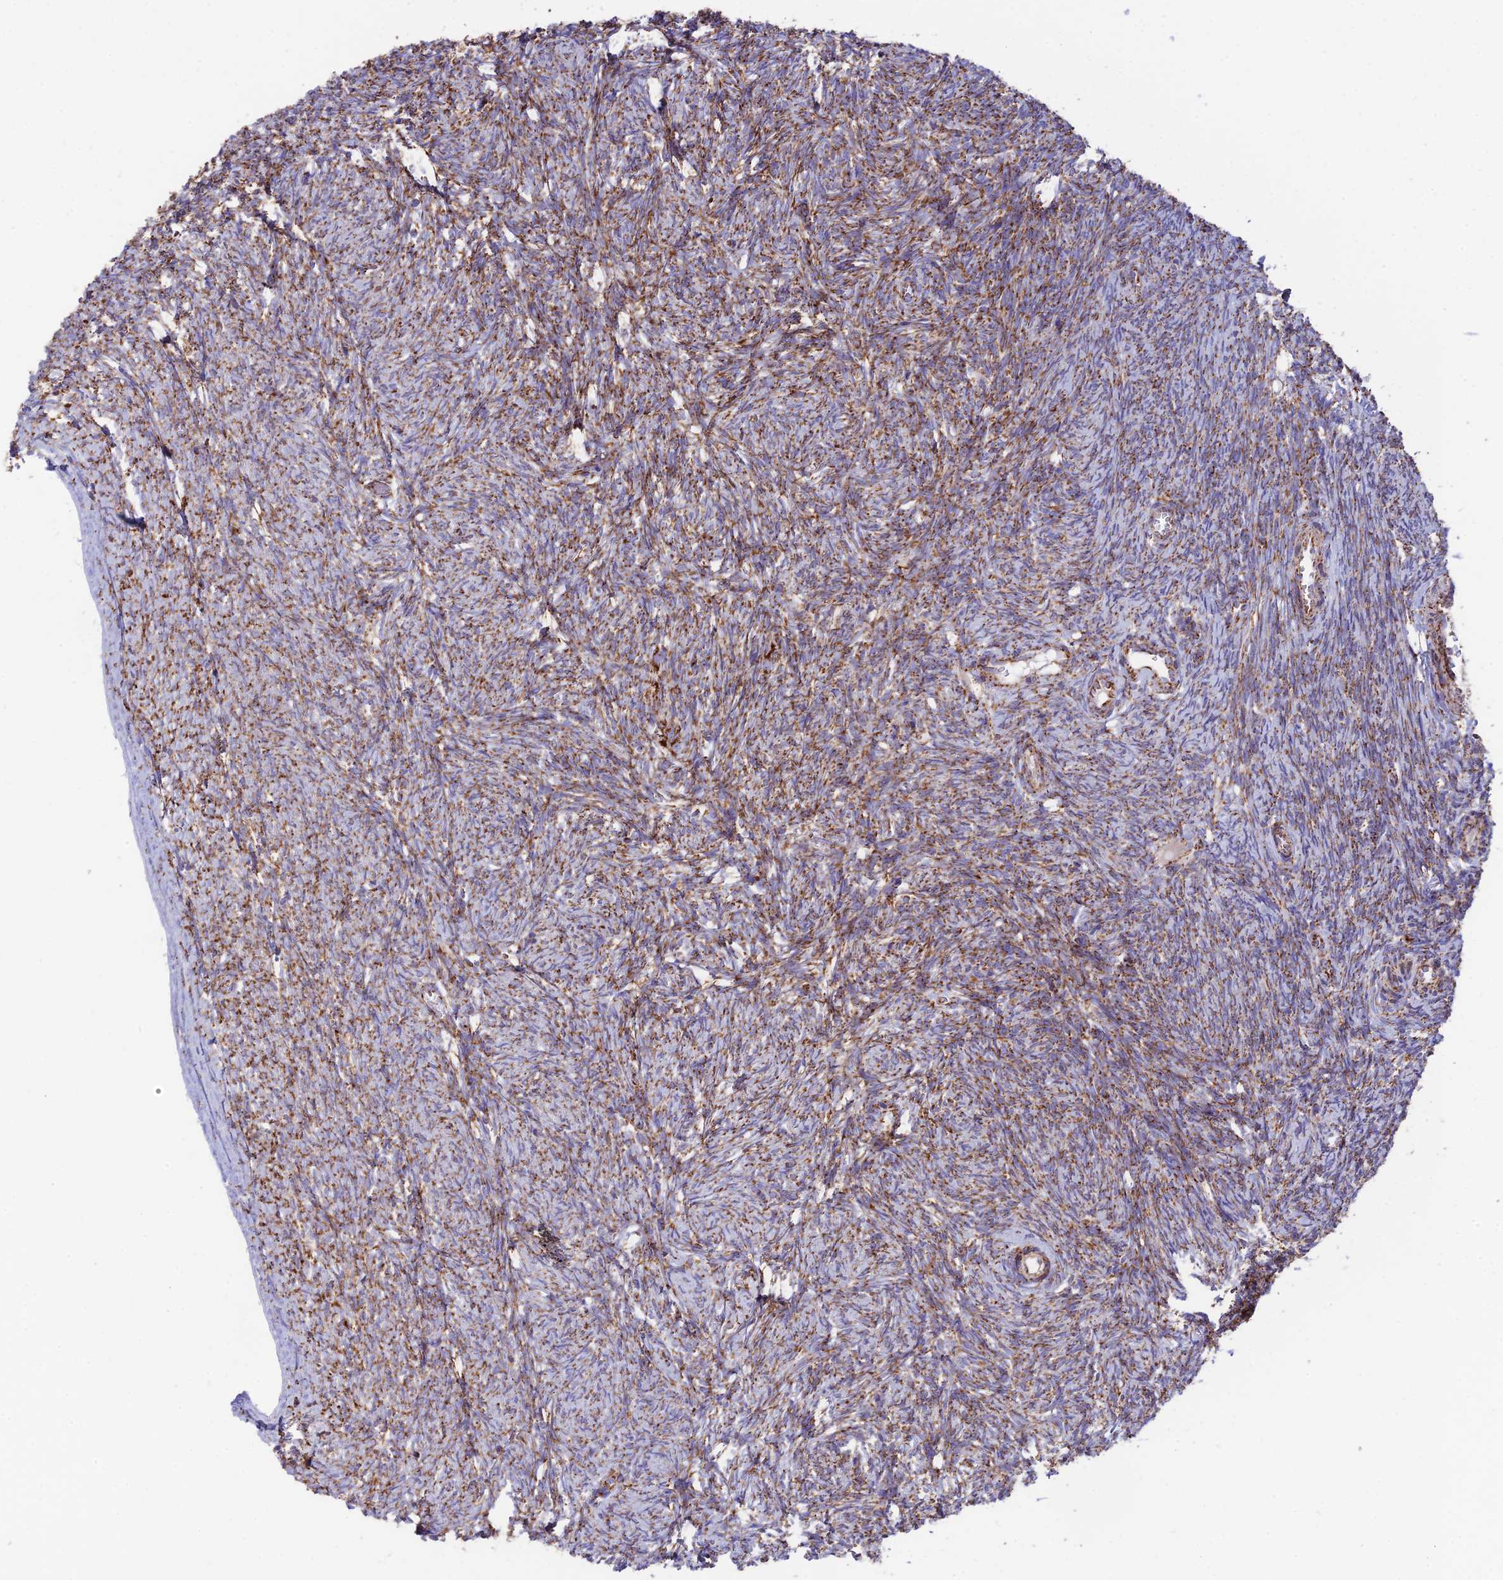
{"staining": {"intensity": "moderate", "quantity": "25%-75%", "location": "cytoplasmic/membranous"}, "tissue": "ovary", "cell_type": "Ovarian stroma cells", "image_type": "normal", "snomed": [{"axis": "morphology", "description": "Normal tissue, NOS"}, {"axis": "topography", "description": "Ovary"}], "caption": "Immunohistochemistry (IHC) micrograph of normal ovary: human ovary stained using IHC shows medium levels of moderate protein expression localized specifically in the cytoplasmic/membranous of ovarian stroma cells, appearing as a cytoplasmic/membranous brown color.", "gene": "CHCHD3", "patient": {"sex": "female", "age": 44}}